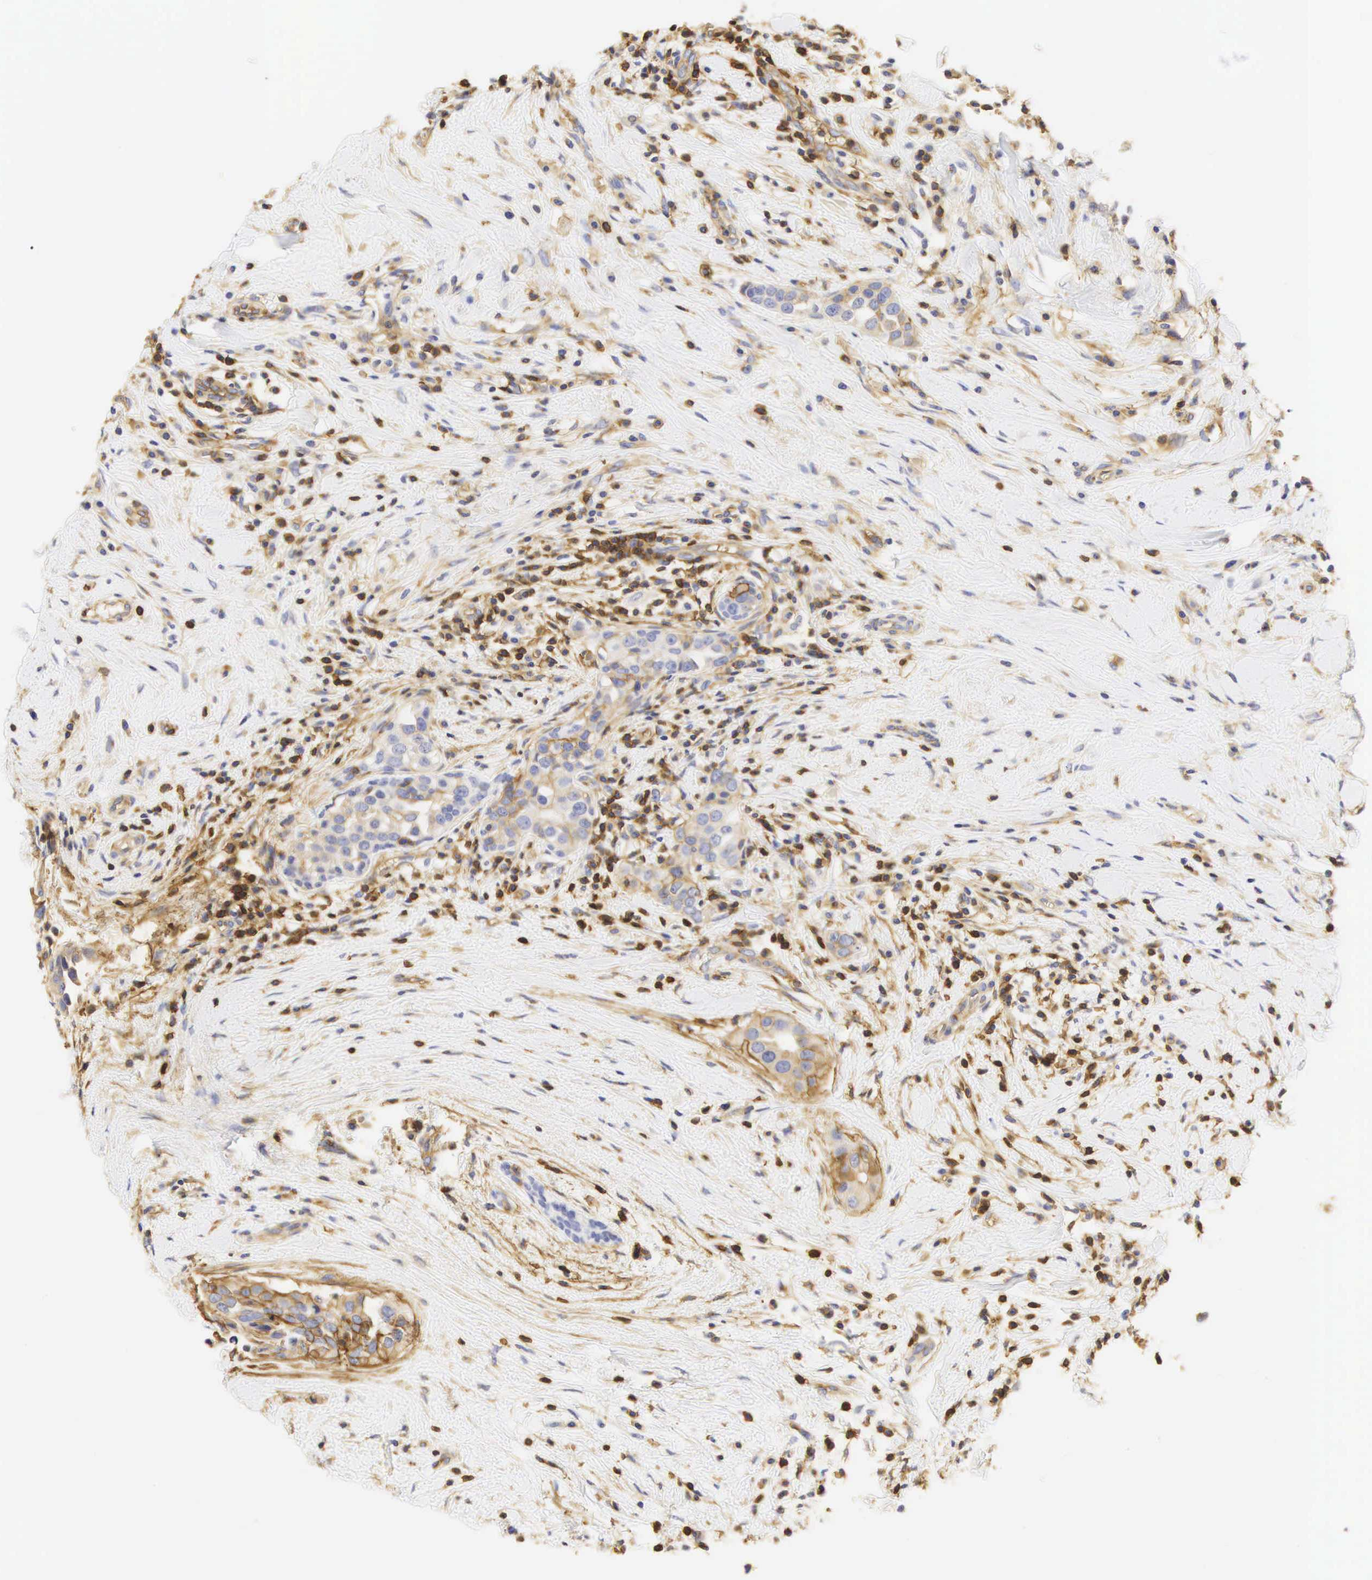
{"staining": {"intensity": "weak", "quantity": "<25%", "location": "cytoplasmic/membranous"}, "tissue": "breast cancer", "cell_type": "Tumor cells", "image_type": "cancer", "snomed": [{"axis": "morphology", "description": "Duct carcinoma"}, {"axis": "topography", "description": "Breast"}], "caption": "Immunohistochemical staining of infiltrating ductal carcinoma (breast) shows no significant staining in tumor cells. (DAB IHC visualized using brightfield microscopy, high magnification).", "gene": "CD99", "patient": {"sex": "female", "age": 55}}